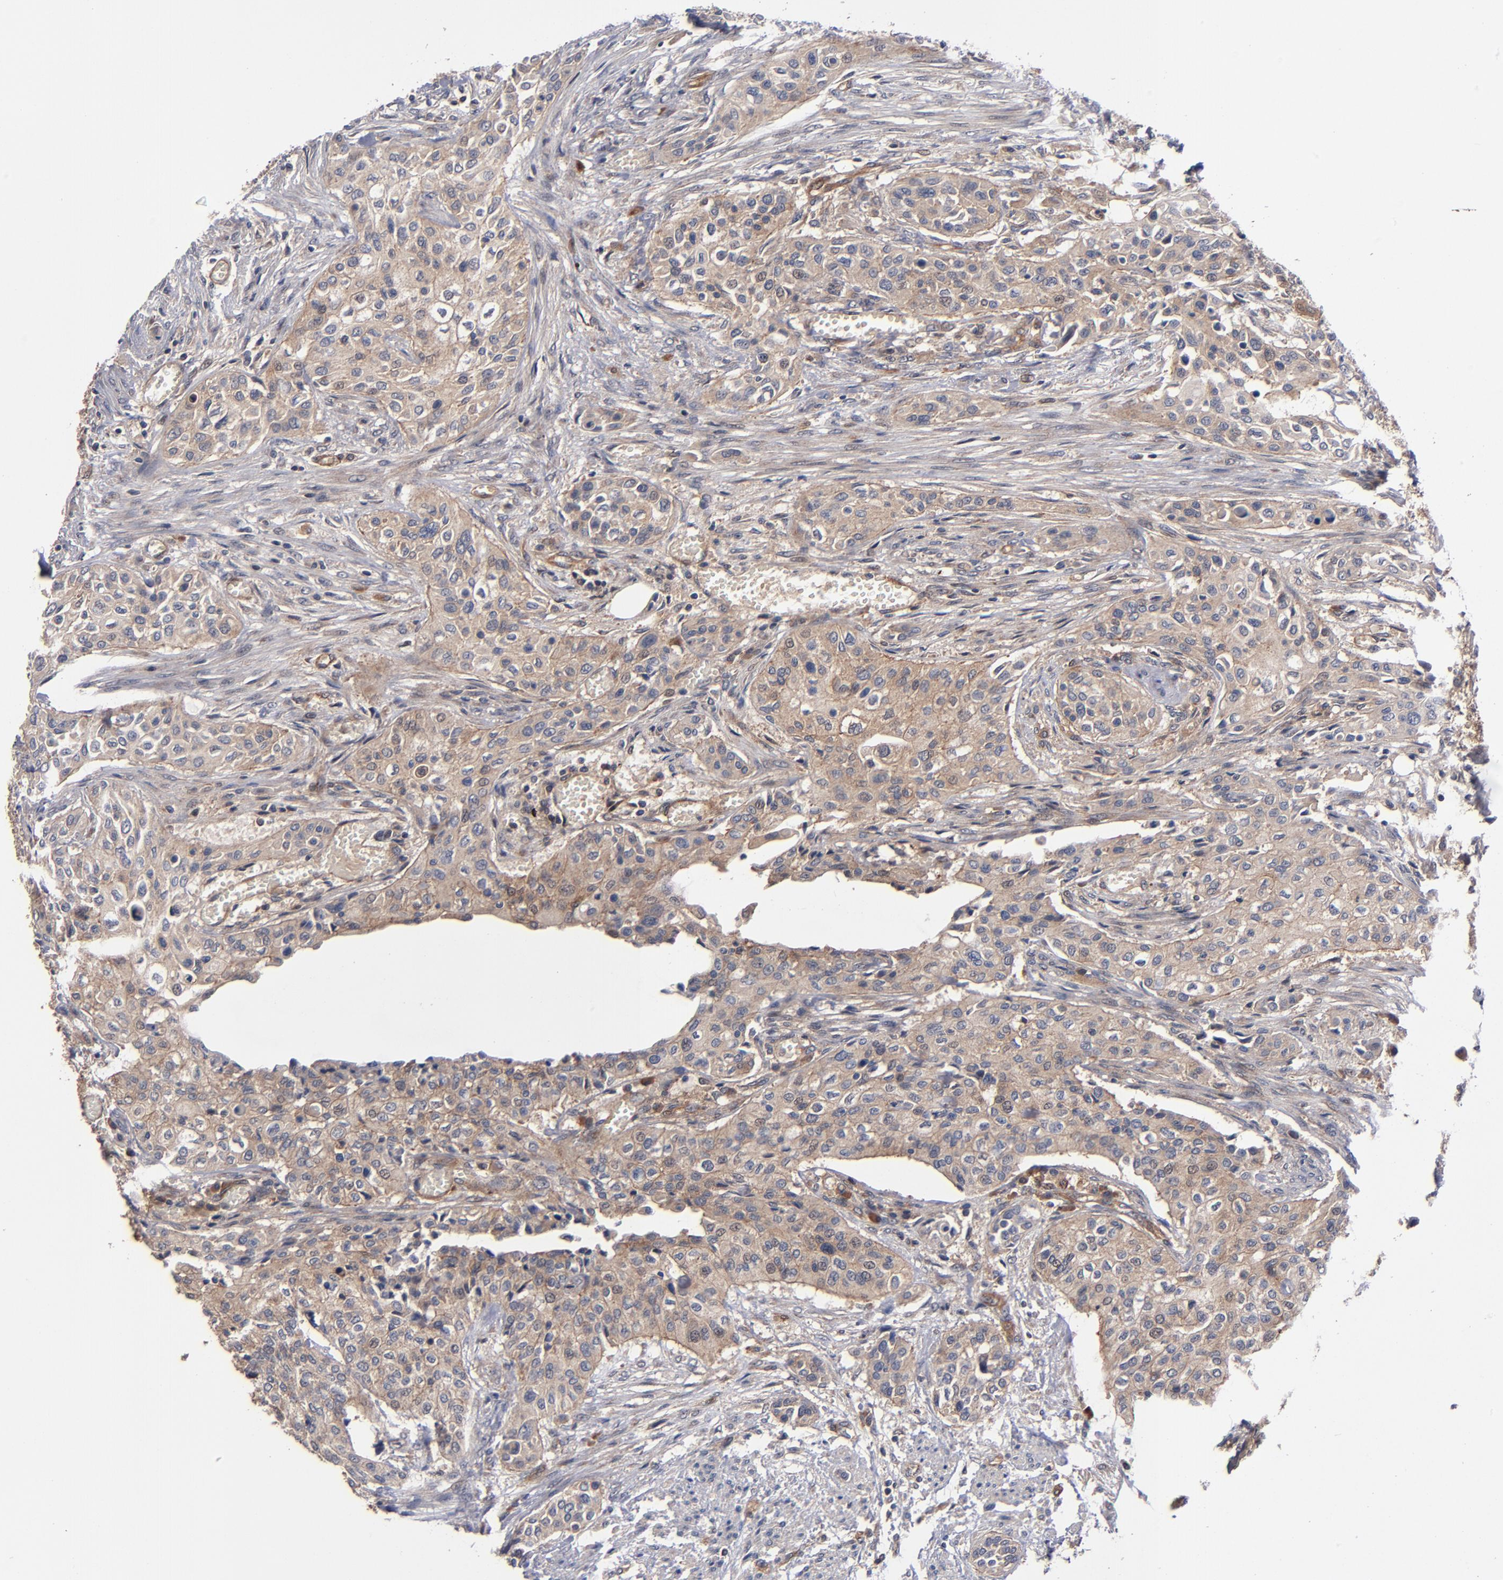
{"staining": {"intensity": "moderate", "quantity": ">75%", "location": "cytoplasmic/membranous"}, "tissue": "urothelial cancer", "cell_type": "Tumor cells", "image_type": "cancer", "snomed": [{"axis": "morphology", "description": "Urothelial carcinoma, High grade"}, {"axis": "topography", "description": "Urinary bladder"}], "caption": "This histopathology image exhibits immunohistochemistry staining of urothelial carcinoma (high-grade), with medium moderate cytoplasmic/membranous staining in about >75% of tumor cells.", "gene": "BDKRB1", "patient": {"sex": "male", "age": 74}}